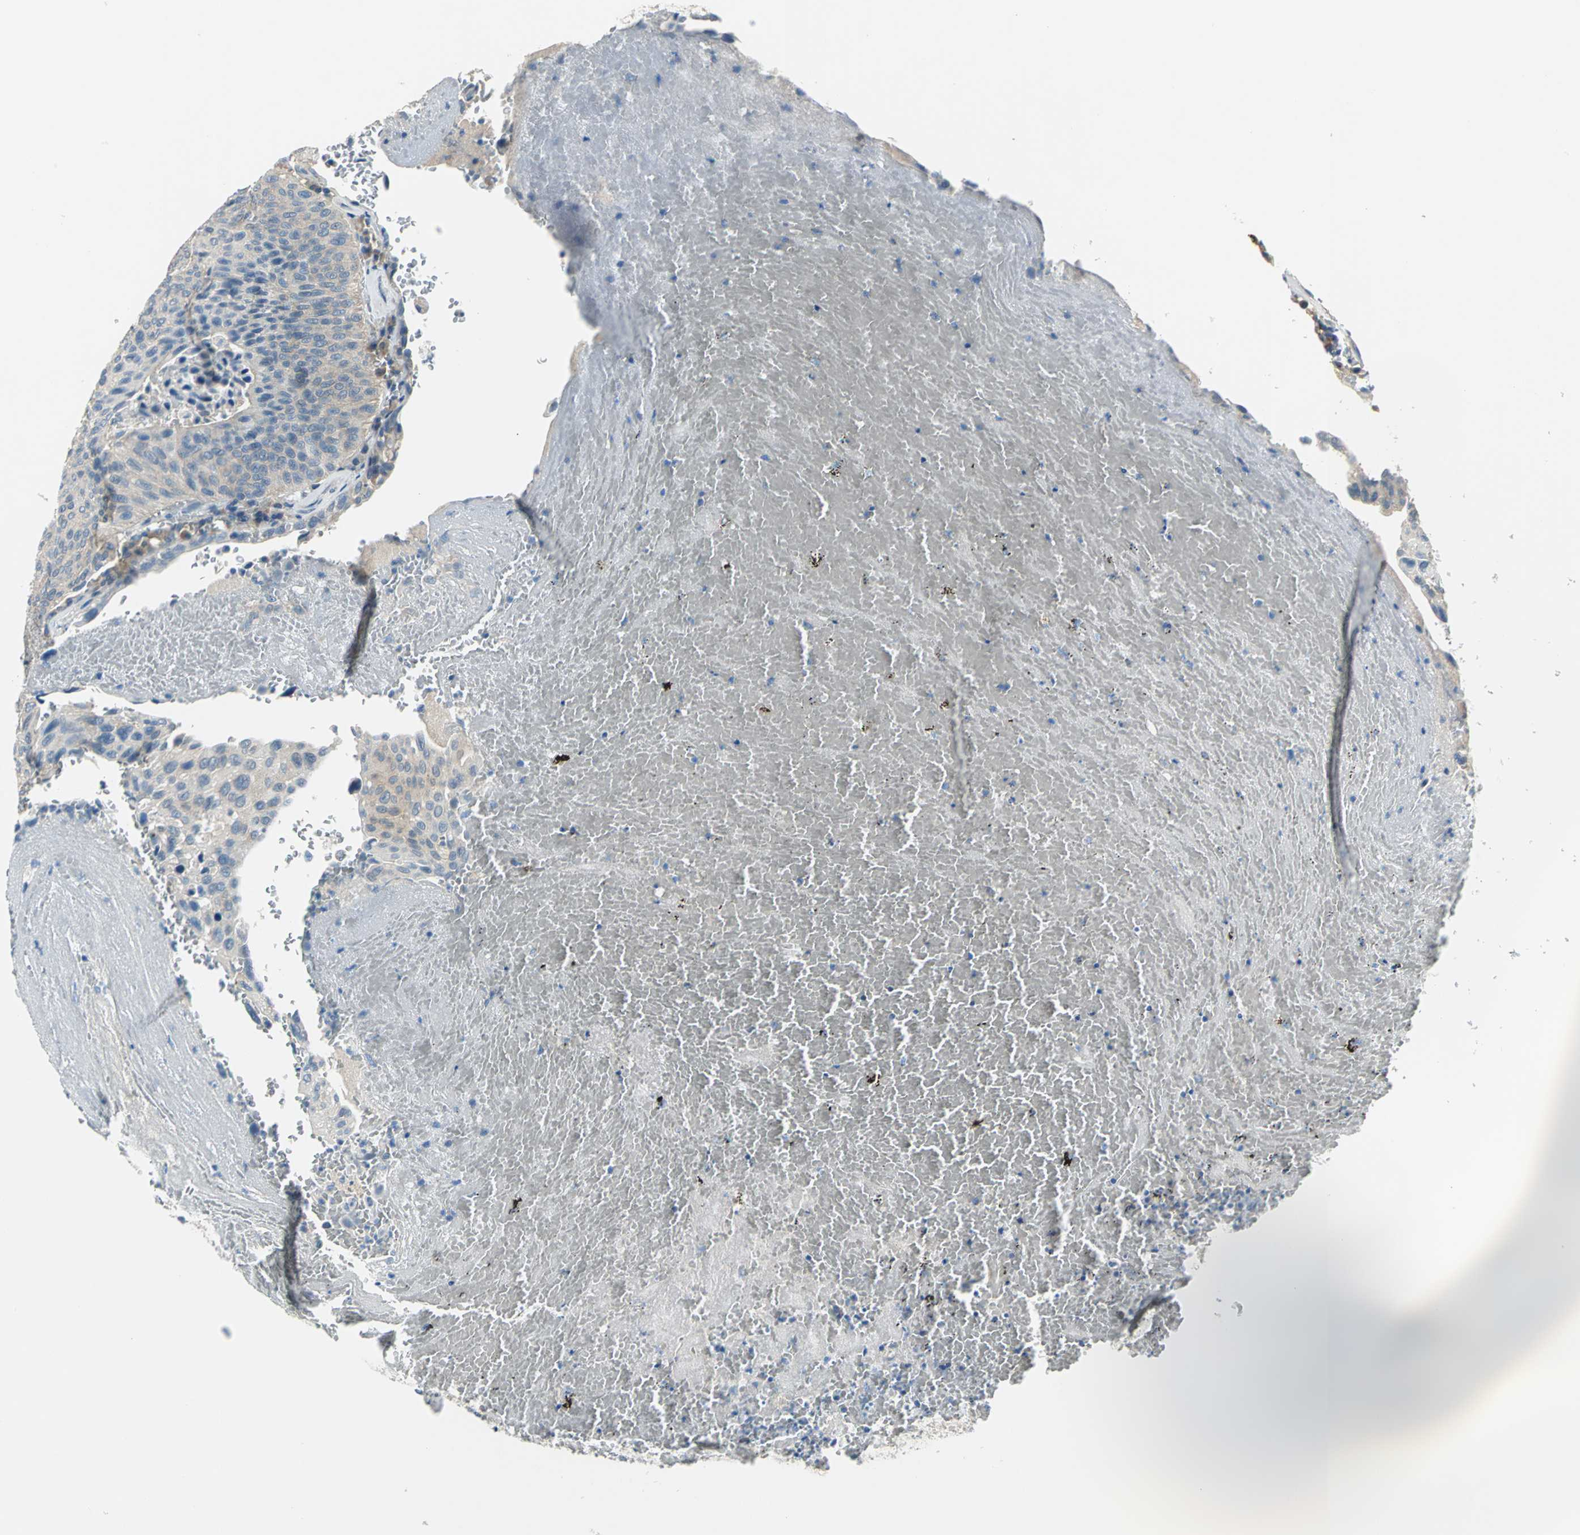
{"staining": {"intensity": "weak", "quantity": "25%-75%", "location": "cytoplasmic/membranous"}, "tissue": "urothelial cancer", "cell_type": "Tumor cells", "image_type": "cancer", "snomed": [{"axis": "morphology", "description": "Urothelial carcinoma, High grade"}, {"axis": "topography", "description": "Urinary bladder"}], "caption": "Protein staining of urothelial cancer tissue exhibits weak cytoplasmic/membranous positivity in approximately 25%-75% of tumor cells.", "gene": "SLC16A7", "patient": {"sex": "male", "age": 66}}